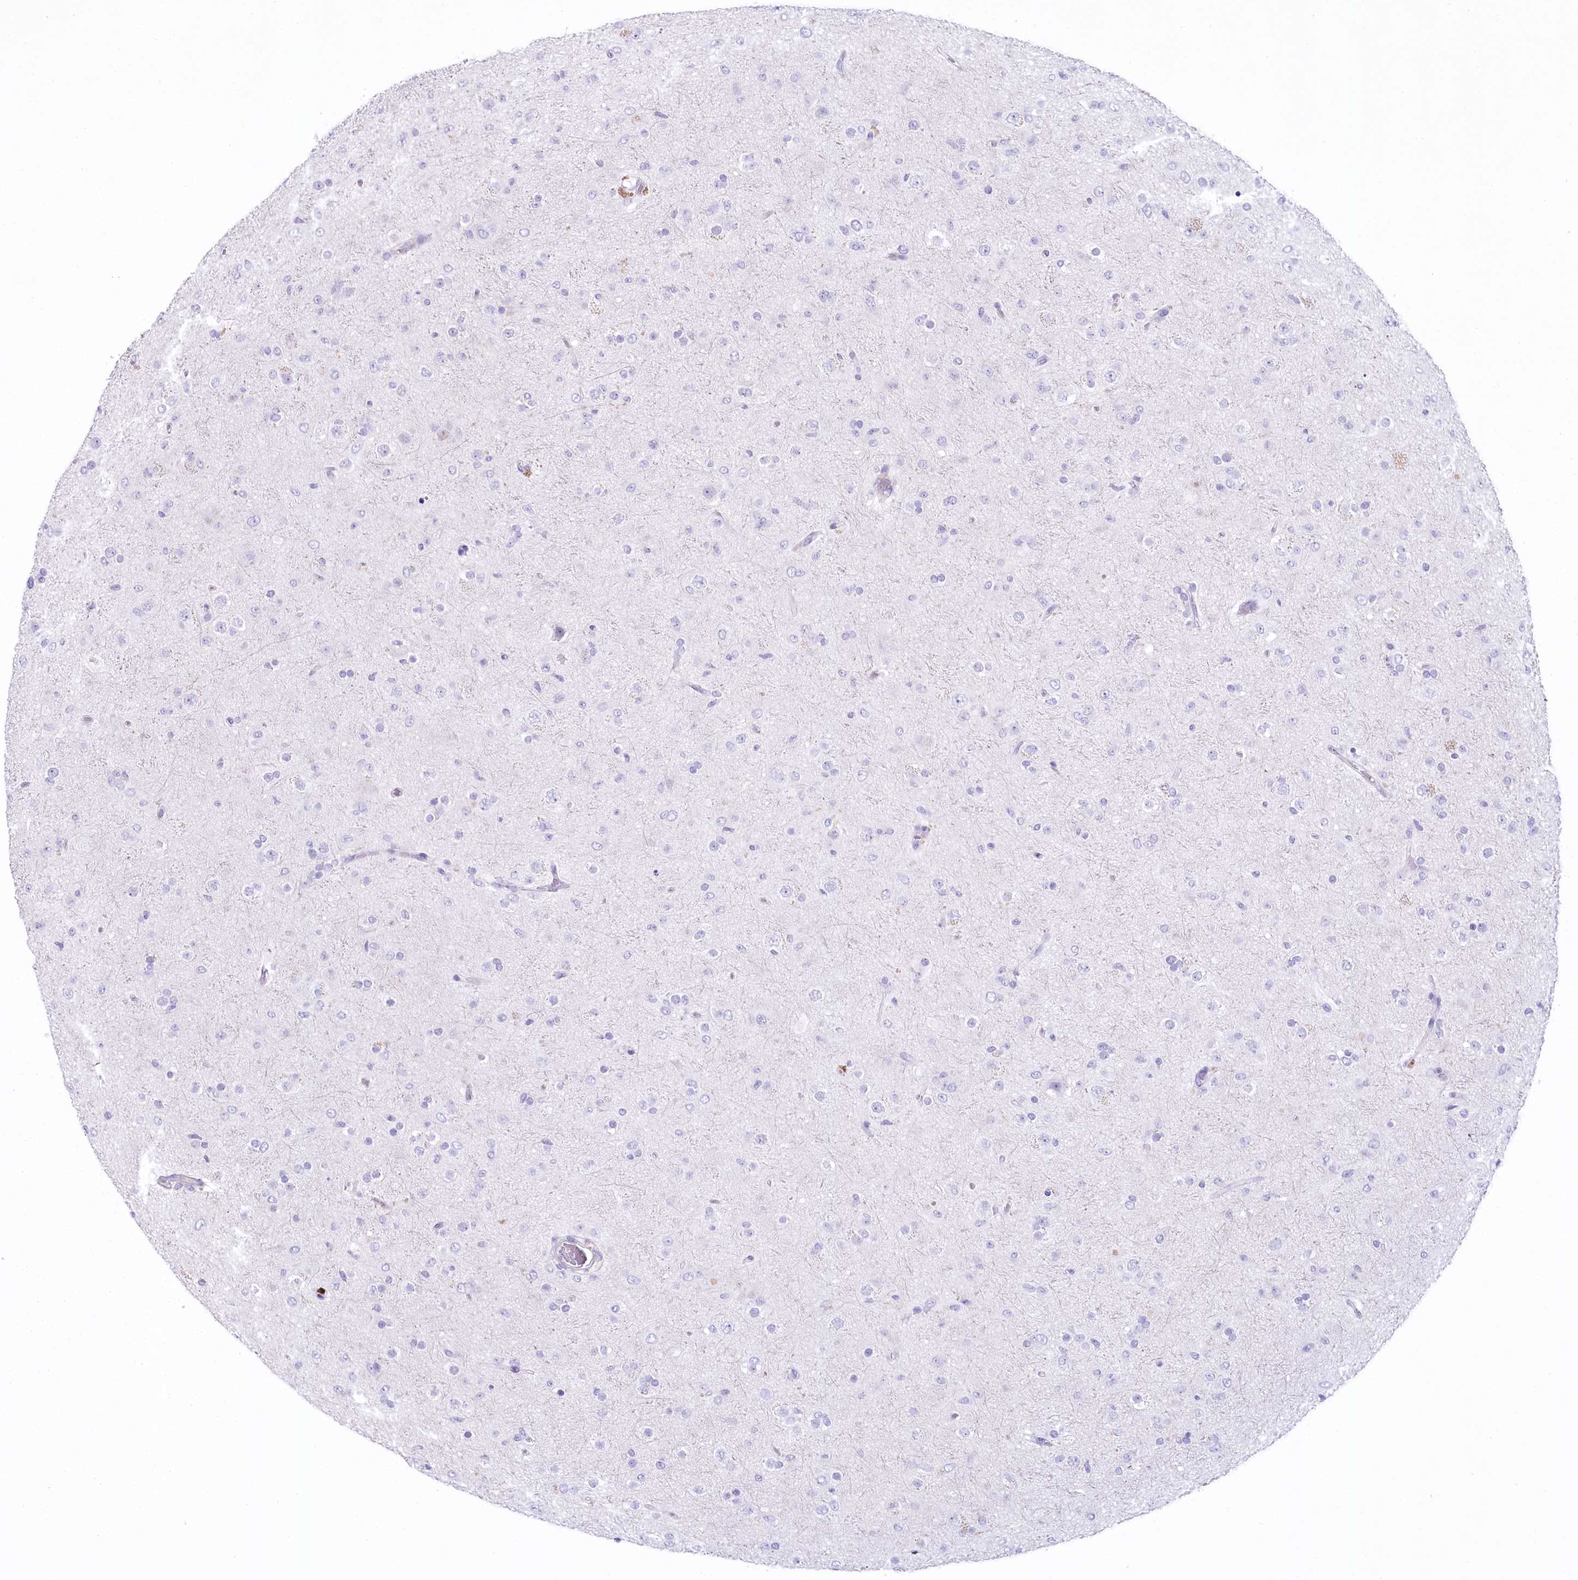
{"staining": {"intensity": "negative", "quantity": "none", "location": "none"}, "tissue": "glioma", "cell_type": "Tumor cells", "image_type": "cancer", "snomed": [{"axis": "morphology", "description": "Glioma, malignant, Low grade"}, {"axis": "topography", "description": "Brain"}], "caption": "The micrograph reveals no staining of tumor cells in malignant low-grade glioma.", "gene": "MYOZ1", "patient": {"sex": "male", "age": 65}}